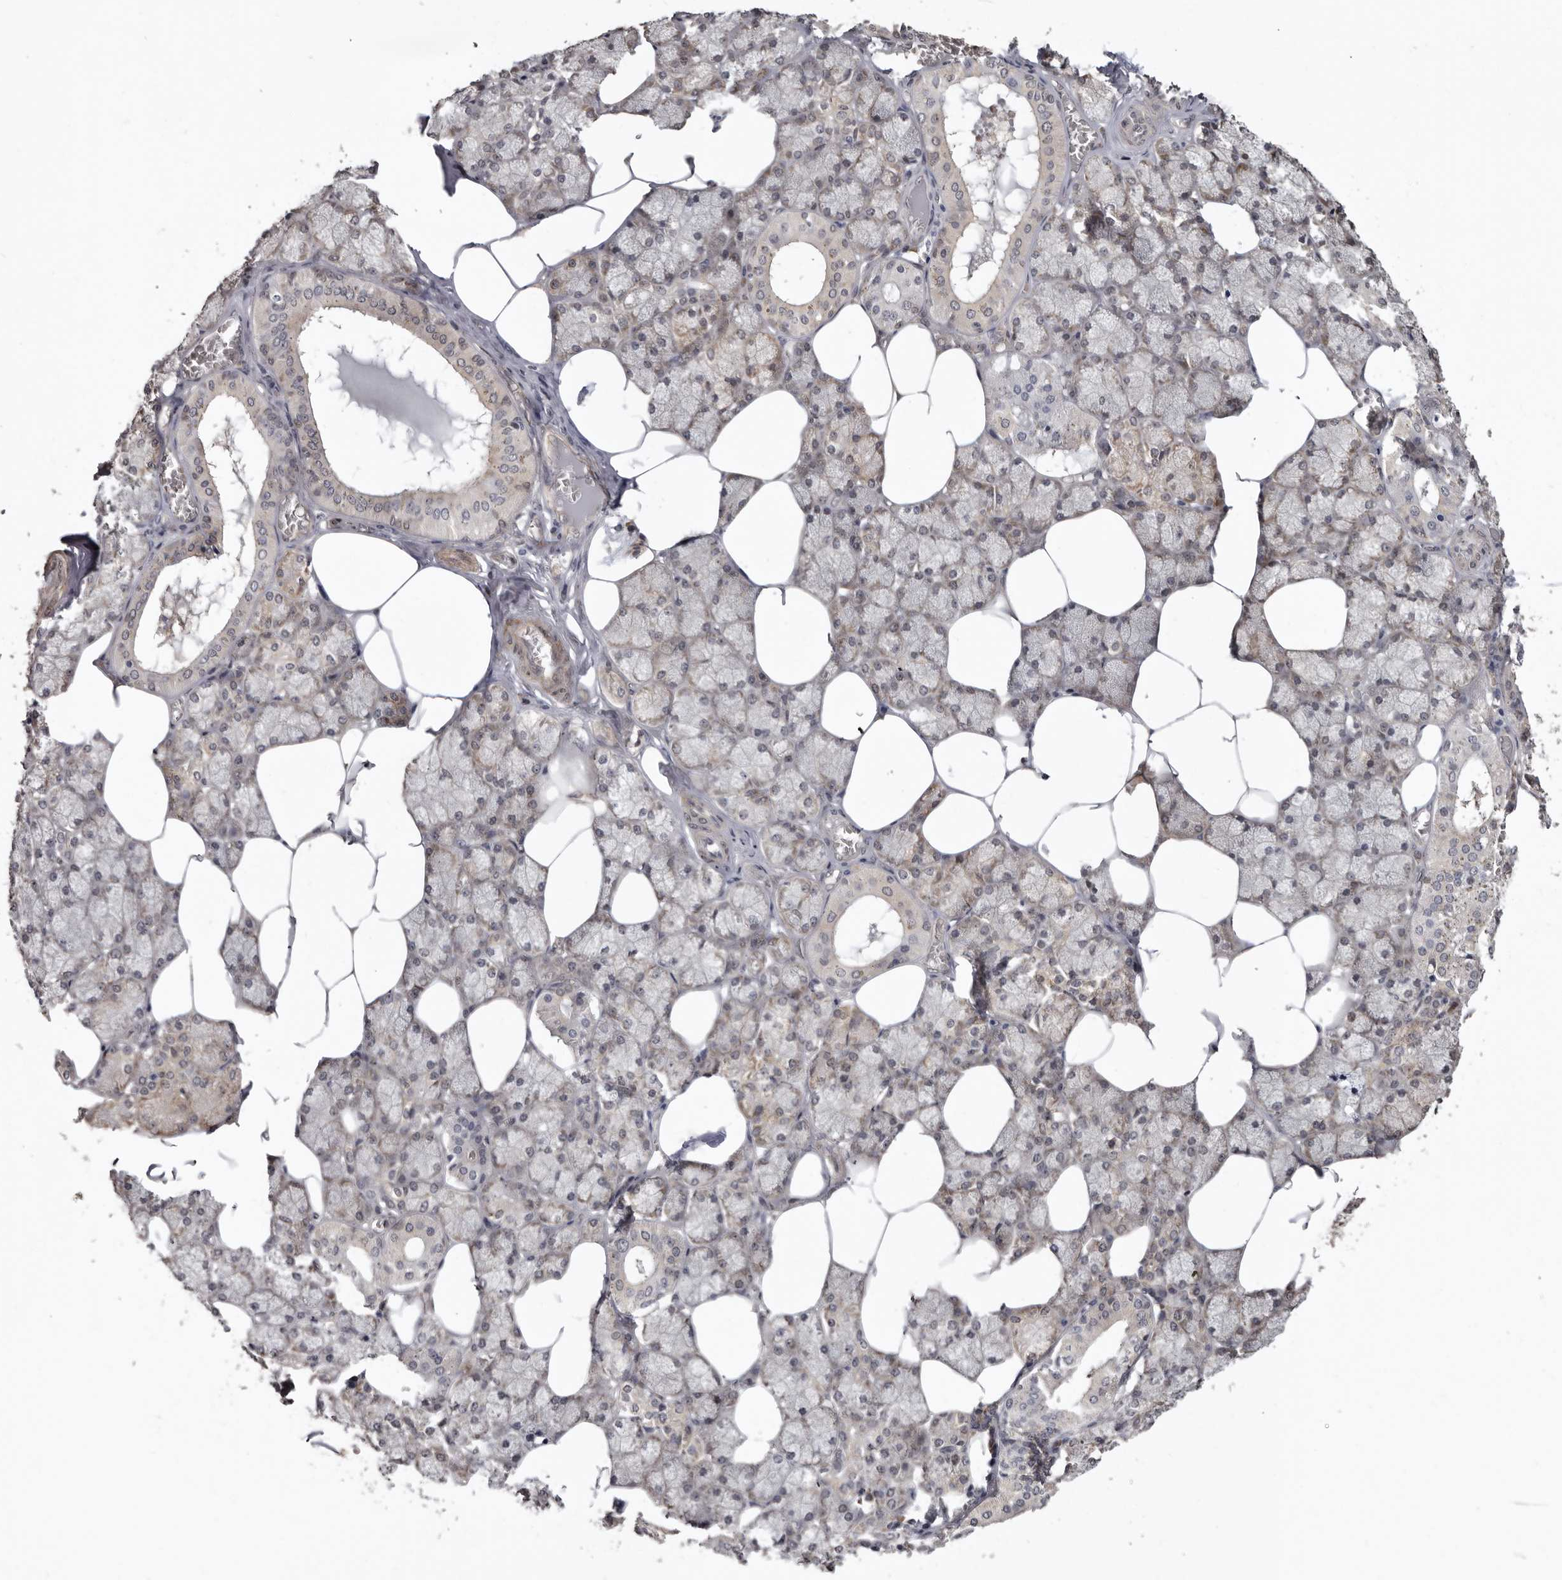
{"staining": {"intensity": "moderate", "quantity": "25%-75%", "location": "cytoplasmic/membranous"}, "tissue": "salivary gland", "cell_type": "Glandular cells", "image_type": "normal", "snomed": [{"axis": "morphology", "description": "Normal tissue, NOS"}, {"axis": "topography", "description": "Salivary gland"}], "caption": "Moderate cytoplasmic/membranous positivity for a protein is seen in approximately 25%-75% of glandular cells of unremarkable salivary gland using immunohistochemistry.", "gene": "SBDS", "patient": {"sex": "male", "age": 62}}